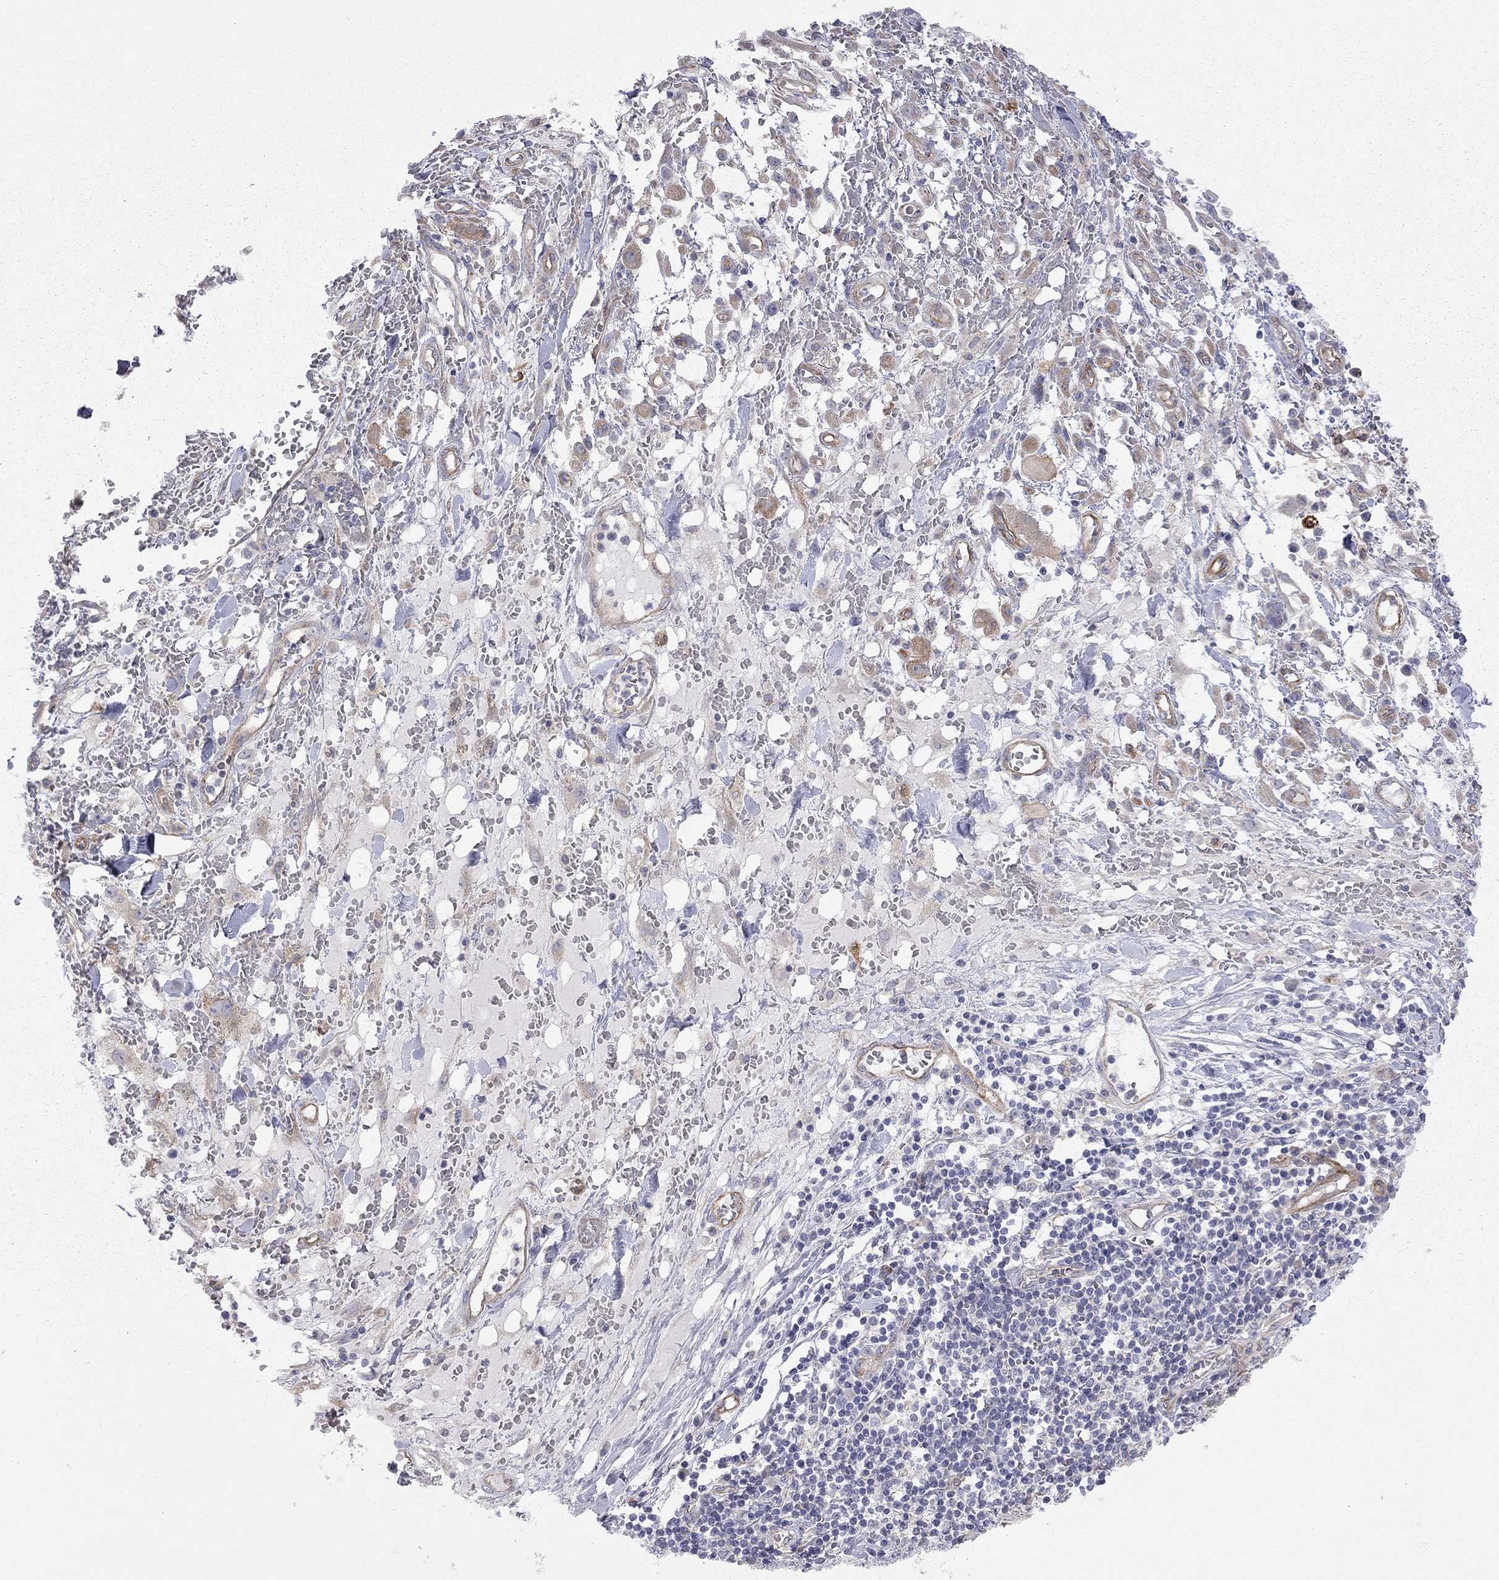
{"staining": {"intensity": "negative", "quantity": "none", "location": "none"}, "tissue": "melanoma", "cell_type": "Tumor cells", "image_type": "cancer", "snomed": [{"axis": "morphology", "description": "Malignant melanoma, NOS"}, {"axis": "topography", "description": "Skin"}], "caption": "Tumor cells show no significant protein staining in melanoma.", "gene": "GPRC5B", "patient": {"sex": "female", "age": 91}}